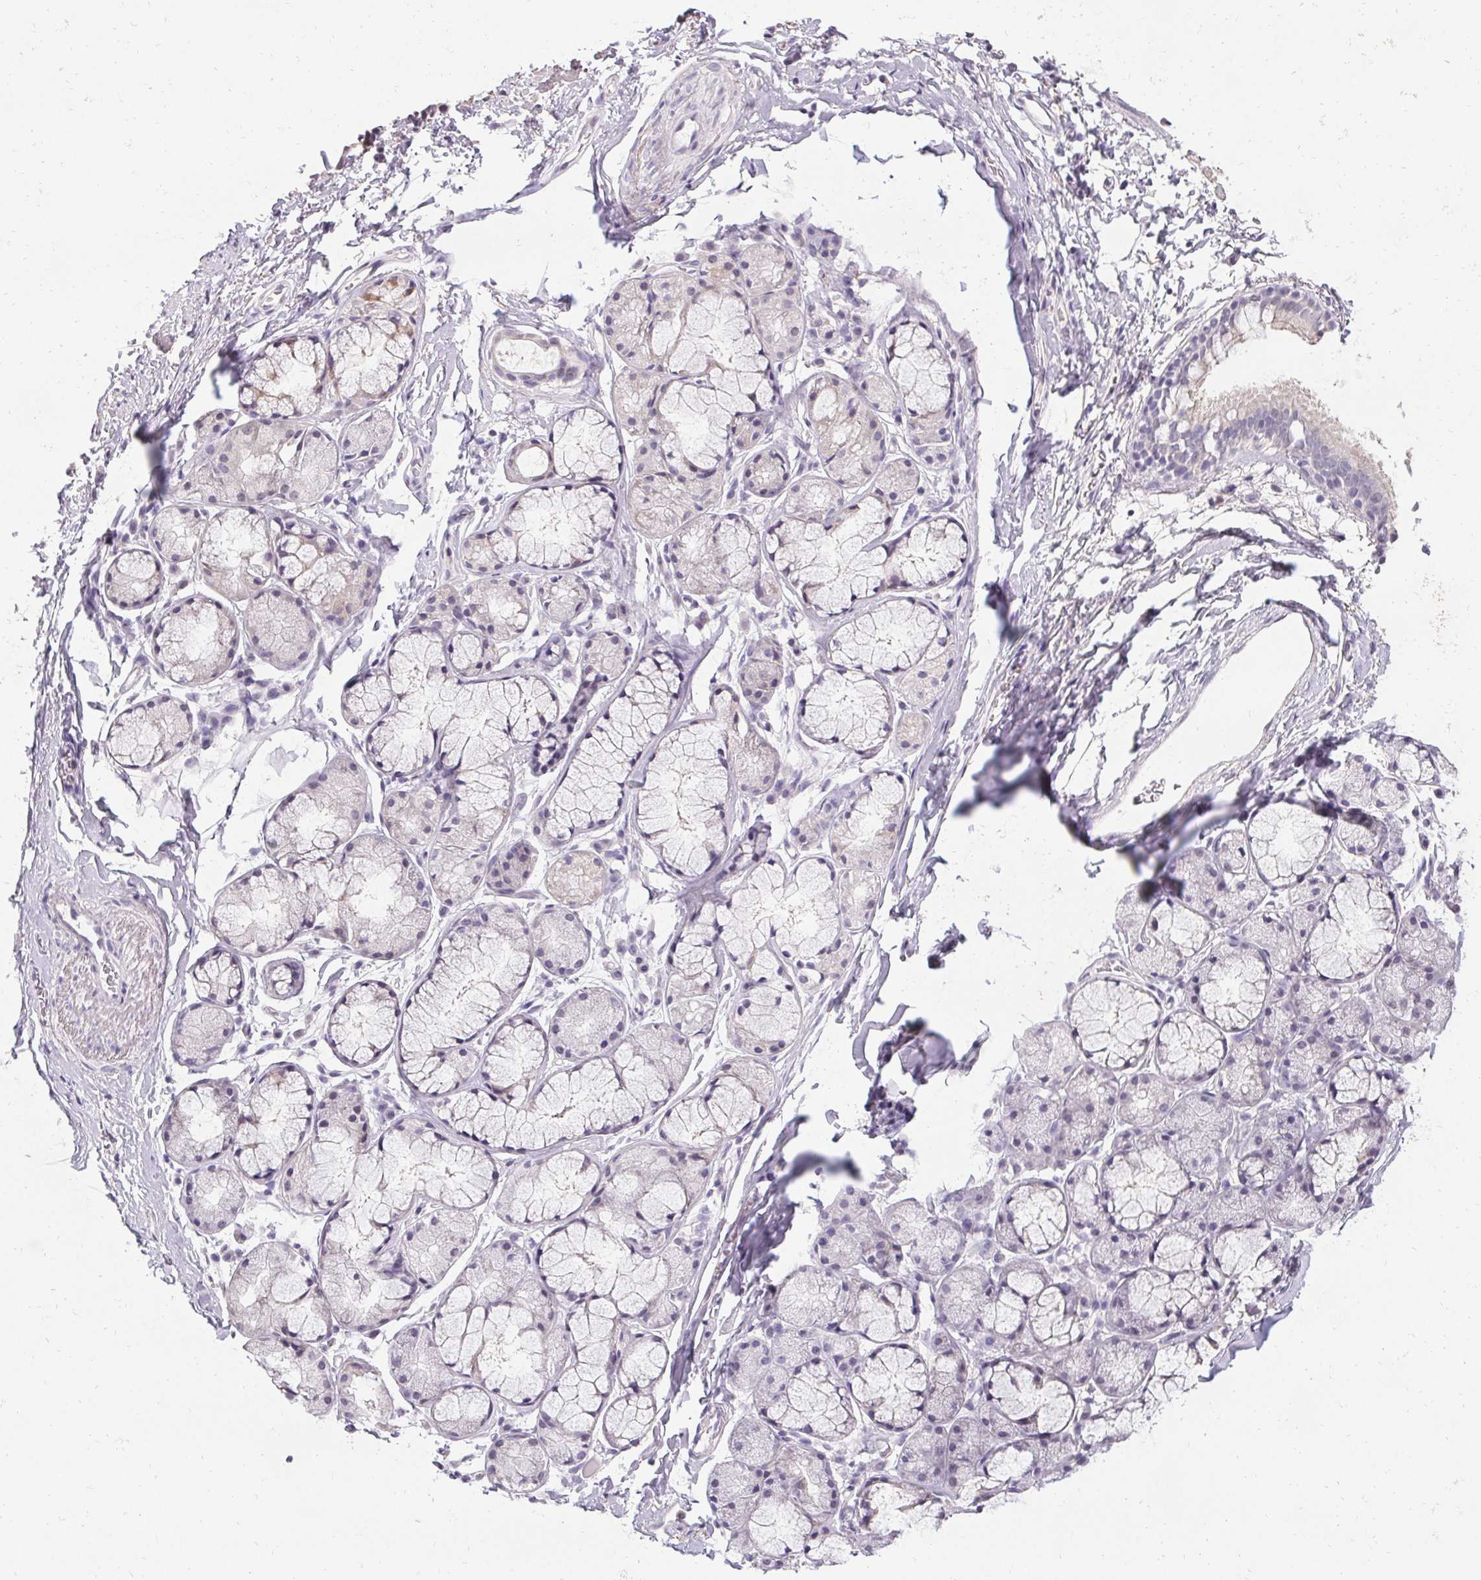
{"staining": {"intensity": "negative", "quantity": "none", "location": "none"}, "tissue": "adipose tissue", "cell_type": "Adipocytes", "image_type": "normal", "snomed": [{"axis": "morphology", "description": "Normal tissue, NOS"}, {"axis": "topography", "description": "Lymph node"}, {"axis": "topography", "description": "Cartilage tissue"}, {"axis": "topography", "description": "Bronchus"}], "caption": "A high-resolution photomicrograph shows IHC staining of normal adipose tissue, which demonstrates no significant positivity in adipocytes. (Stains: DAB (3,3'-diaminobenzidine) immunohistochemistry (IHC) with hematoxylin counter stain, Microscopy: brightfield microscopy at high magnification).", "gene": "PMEL", "patient": {"sex": "female", "age": 70}}